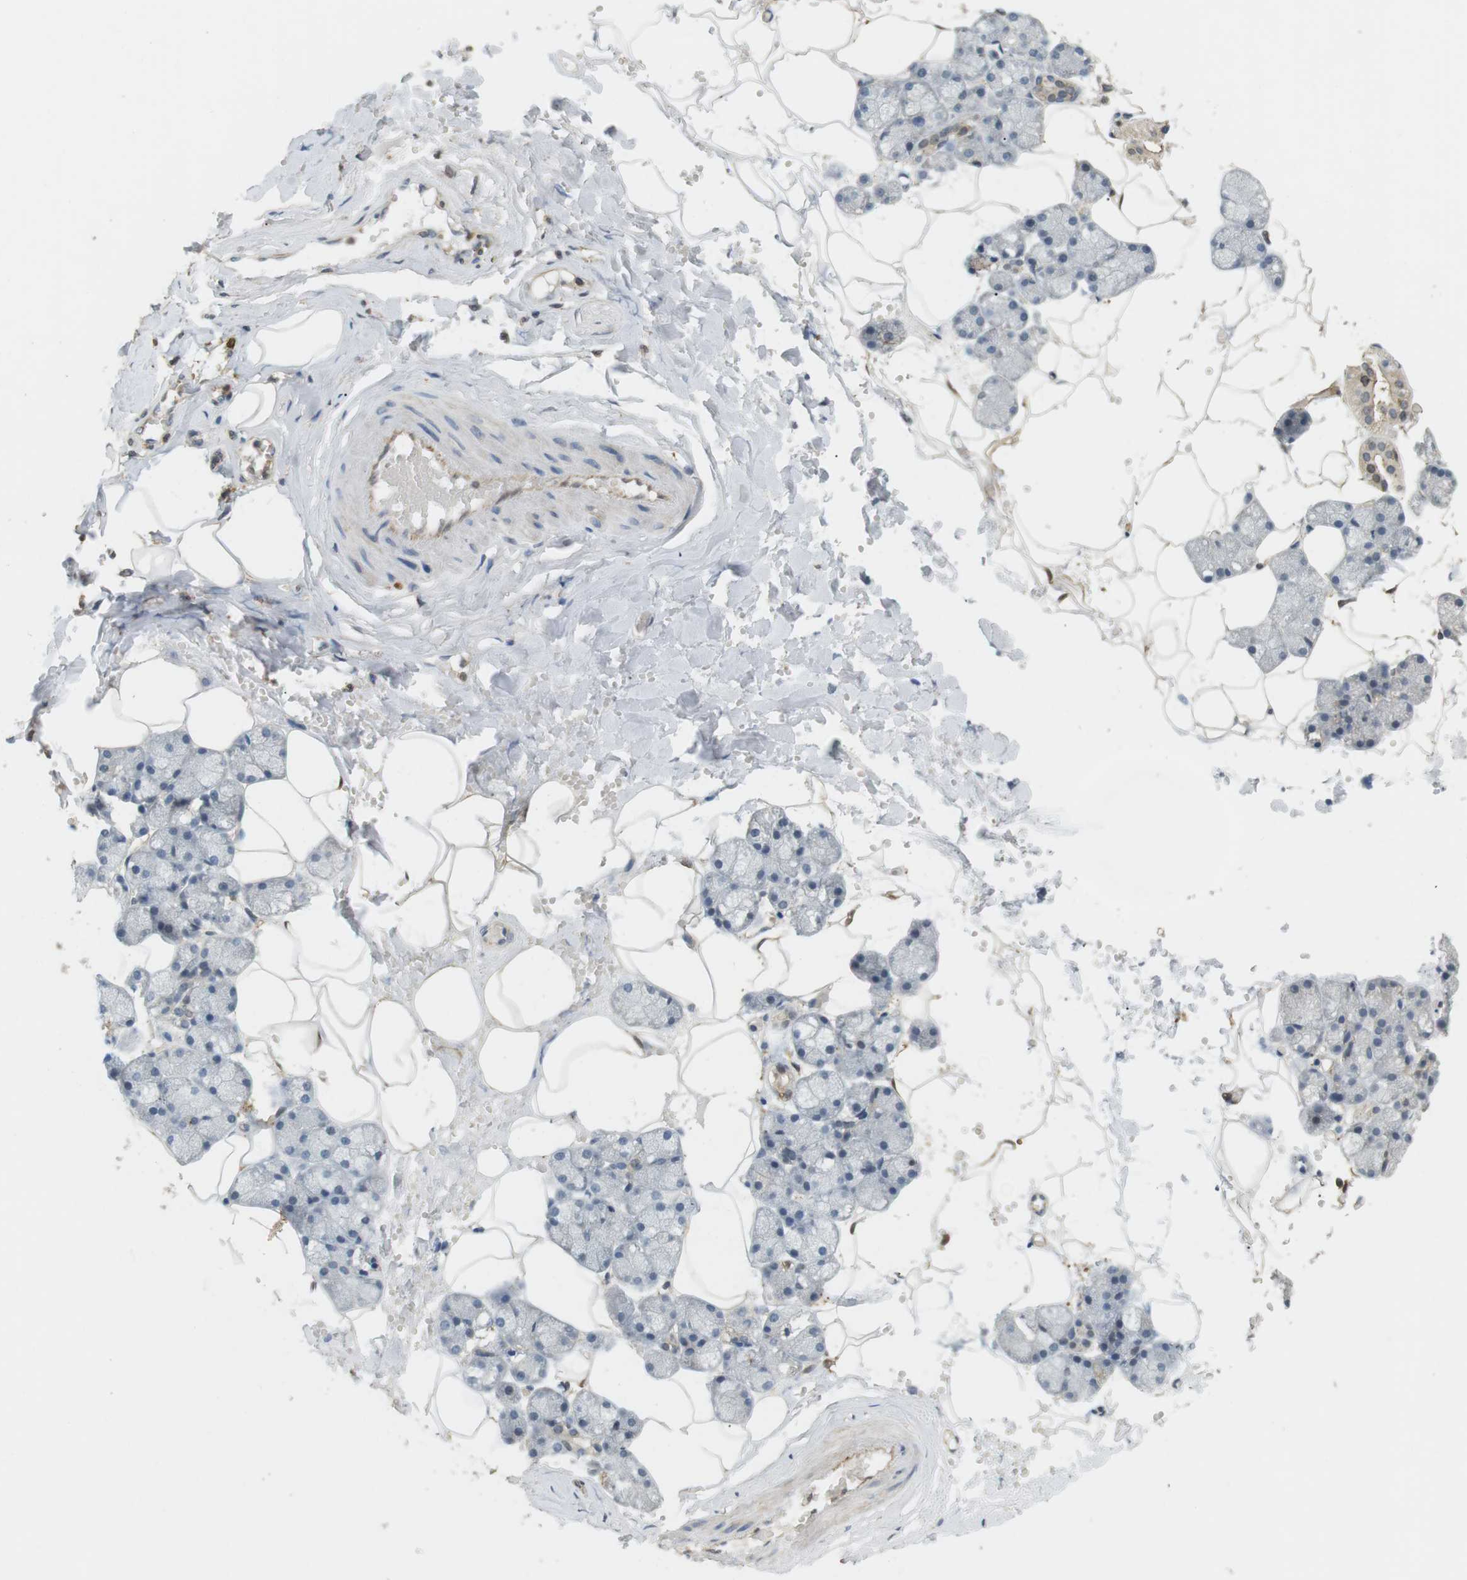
{"staining": {"intensity": "moderate", "quantity": "<25%", "location": "cytoplasmic/membranous"}, "tissue": "salivary gland", "cell_type": "Glandular cells", "image_type": "normal", "snomed": [{"axis": "morphology", "description": "Normal tissue, NOS"}, {"axis": "topography", "description": "Salivary gland"}], "caption": "Immunohistochemistry (IHC) image of benign salivary gland stained for a protein (brown), which demonstrates low levels of moderate cytoplasmic/membranous staining in approximately <25% of glandular cells.", "gene": "P2RY1", "patient": {"sex": "male", "age": 62}}